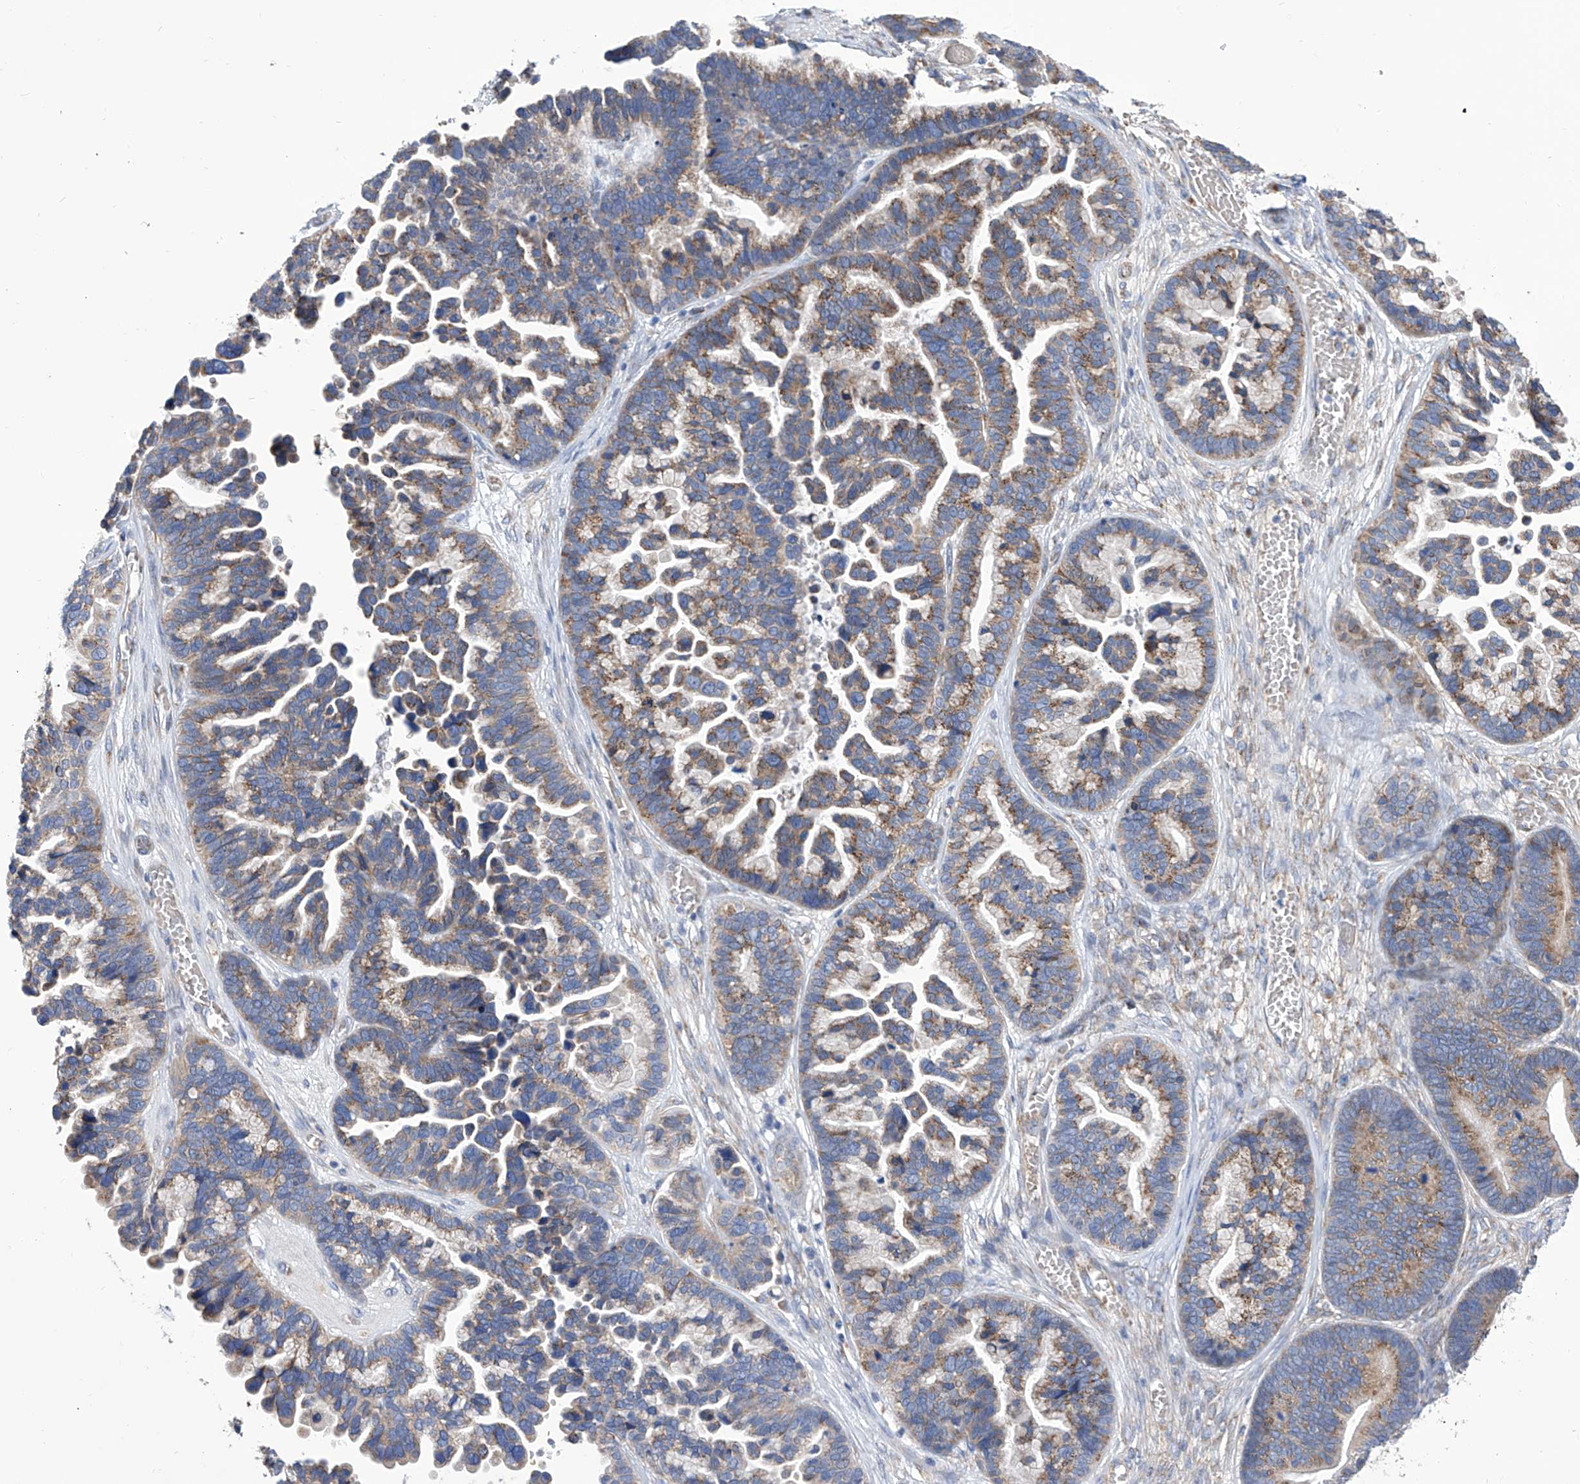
{"staining": {"intensity": "moderate", "quantity": ">75%", "location": "cytoplasmic/membranous"}, "tissue": "ovarian cancer", "cell_type": "Tumor cells", "image_type": "cancer", "snomed": [{"axis": "morphology", "description": "Cystadenocarcinoma, serous, NOS"}, {"axis": "topography", "description": "Ovary"}], "caption": "Ovarian serous cystadenocarcinoma stained with a protein marker displays moderate staining in tumor cells.", "gene": "TJAP1", "patient": {"sex": "female", "age": 56}}